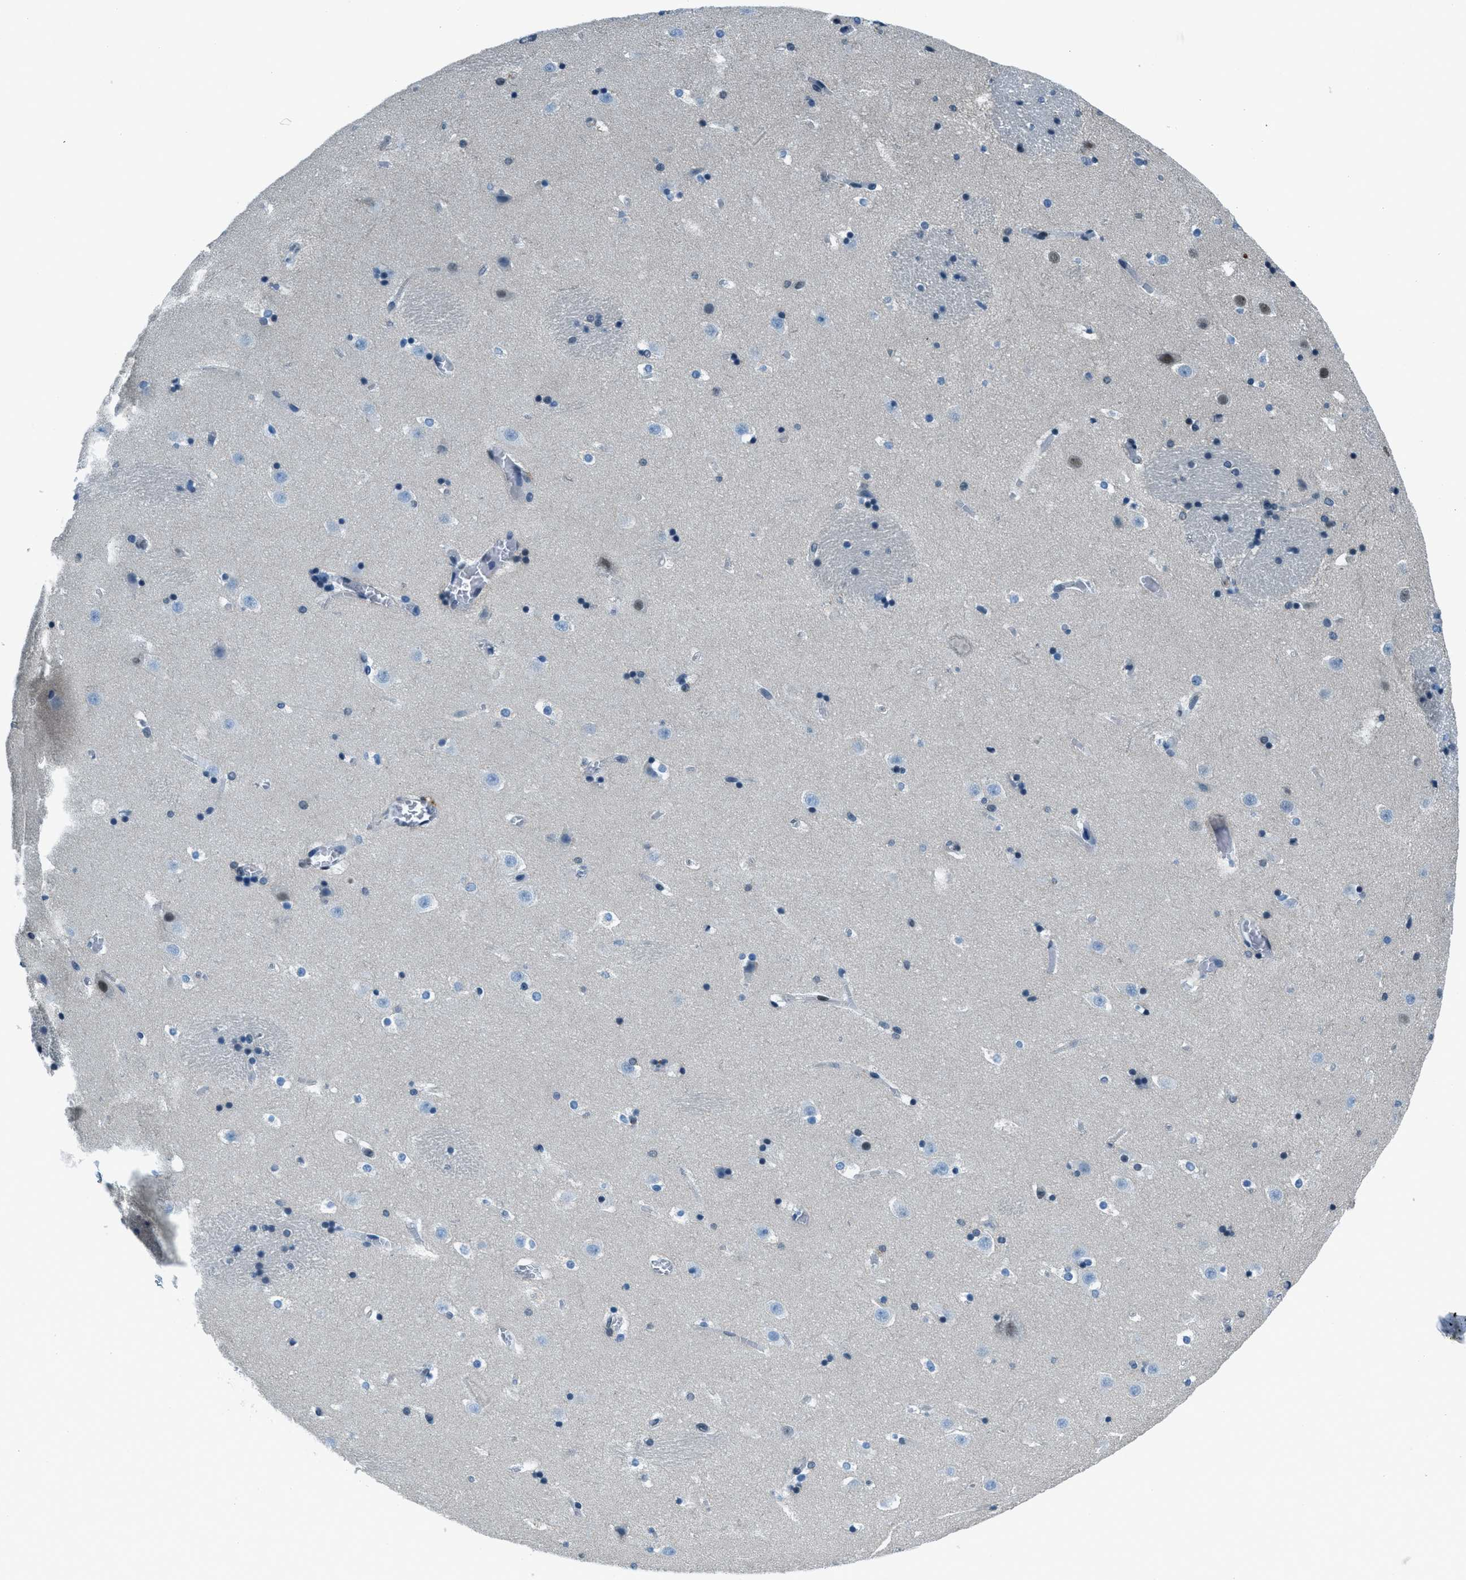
{"staining": {"intensity": "moderate", "quantity": "<25%", "location": "nuclear"}, "tissue": "caudate", "cell_type": "Glial cells", "image_type": "normal", "snomed": [{"axis": "morphology", "description": "Normal tissue, NOS"}, {"axis": "topography", "description": "Lateral ventricle wall"}], "caption": "Protein staining by immunohistochemistry (IHC) exhibits moderate nuclear expression in about <25% of glial cells in unremarkable caudate. Nuclei are stained in blue.", "gene": "OGFR", "patient": {"sex": "male", "age": 45}}